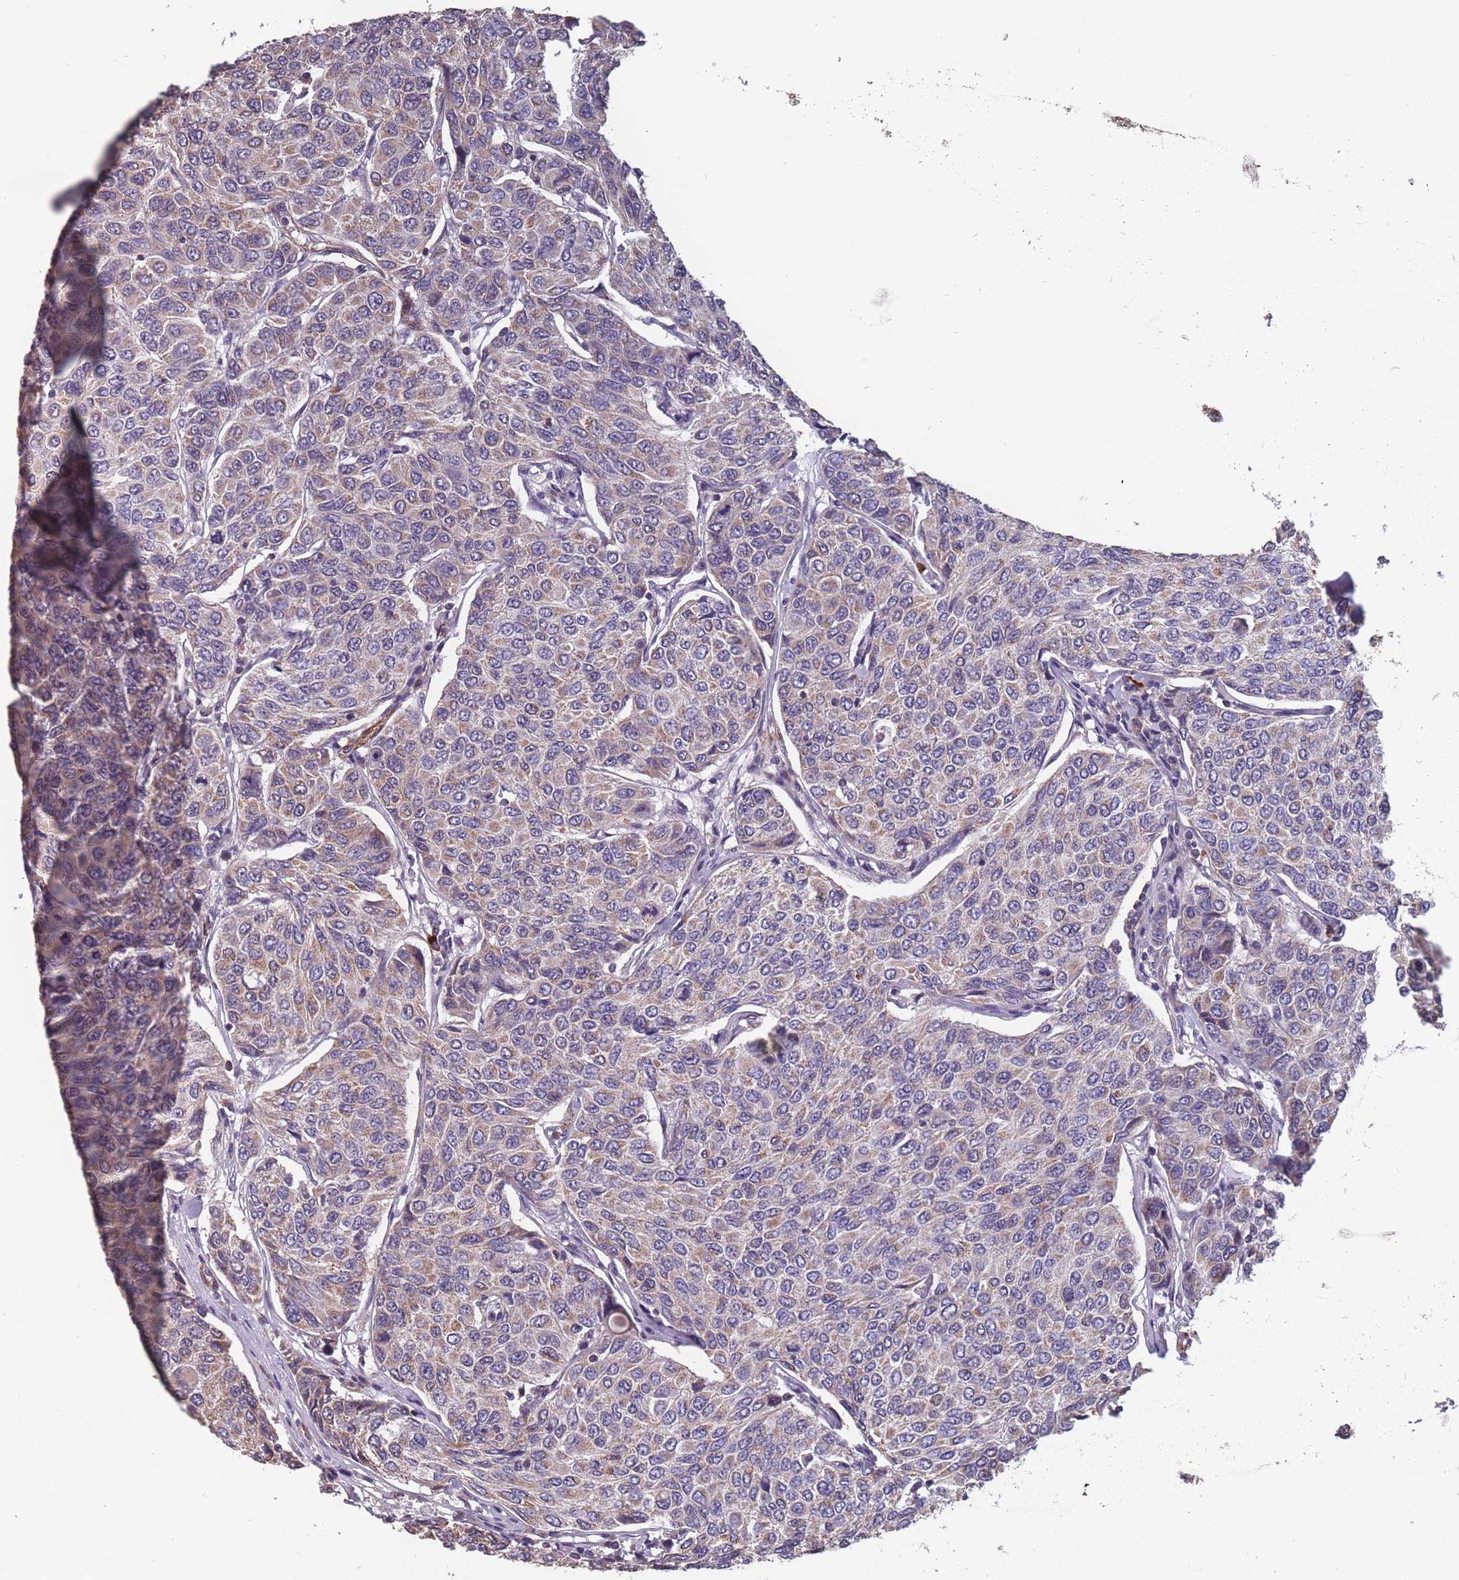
{"staining": {"intensity": "weak", "quantity": "25%-75%", "location": "cytoplasmic/membranous"}, "tissue": "breast cancer", "cell_type": "Tumor cells", "image_type": "cancer", "snomed": [{"axis": "morphology", "description": "Duct carcinoma"}, {"axis": "topography", "description": "Breast"}], "caption": "Immunohistochemical staining of breast cancer displays low levels of weak cytoplasmic/membranous protein positivity in about 25%-75% of tumor cells.", "gene": "TOMM40L", "patient": {"sex": "female", "age": 55}}